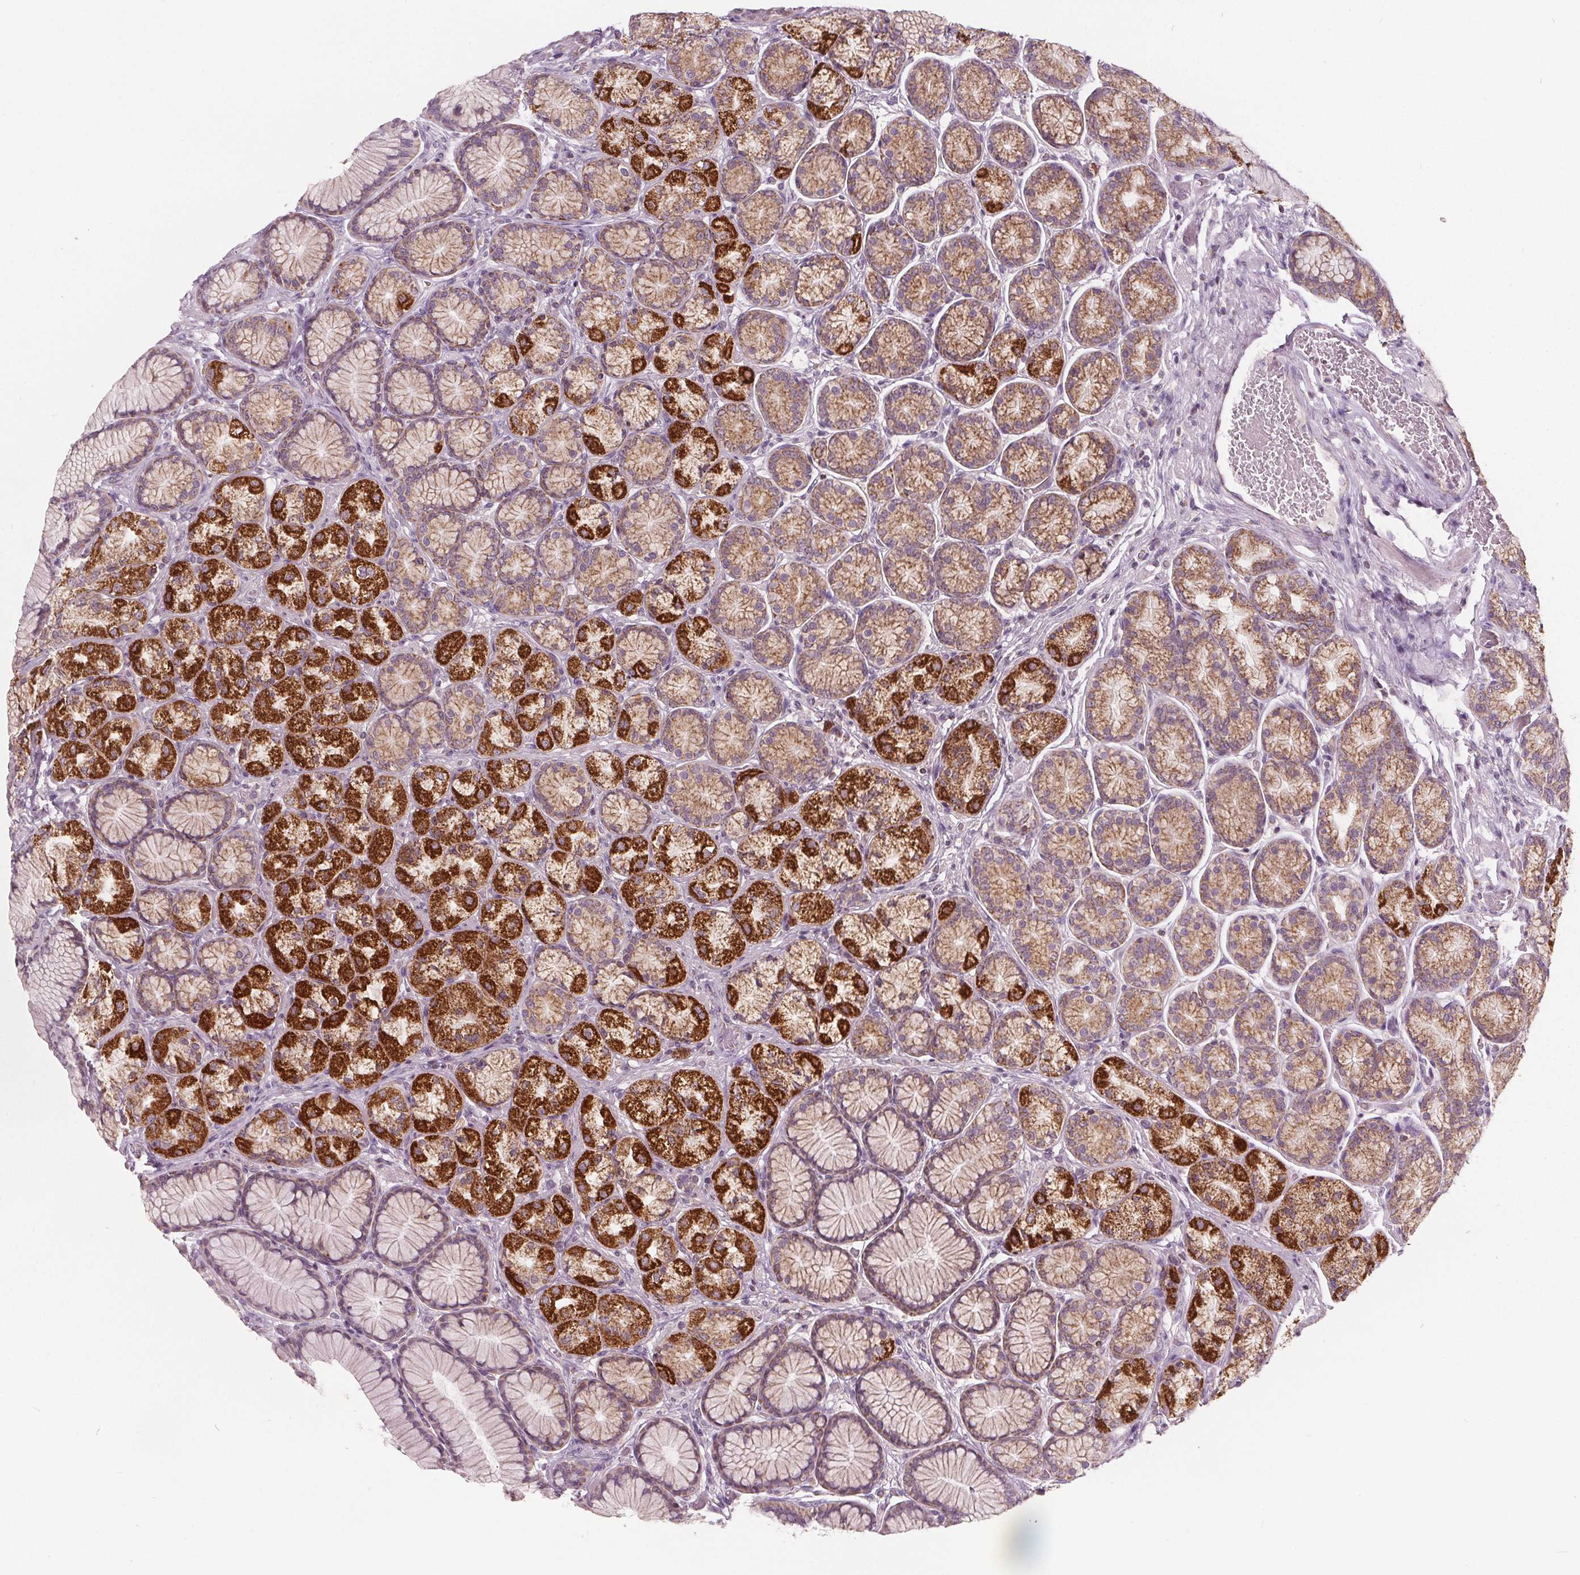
{"staining": {"intensity": "strong", "quantity": "25%-75%", "location": "cytoplasmic/membranous"}, "tissue": "stomach", "cell_type": "Glandular cells", "image_type": "normal", "snomed": [{"axis": "morphology", "description": "Normal tissue, NOS"}, {"axis": "morphology", "description": "Adenocarcinoma, NOS"}, {"axis": "morphology", "description": "Adenocarcinoma, High grade"}, {"axis": "topography", "description": "Stomach, upper"}, {"axis": "topography", "description": "Stomach"}], "caption": "Immunohistochemistry image of unremarkable human stomach stained for a protein (brown), which reveals high levels of strong cytoplasmic/membranous staining in about 25%-75% of glandular cells.", "gene": "ECI2", "patient": {"sex": "female", "age": 65}}